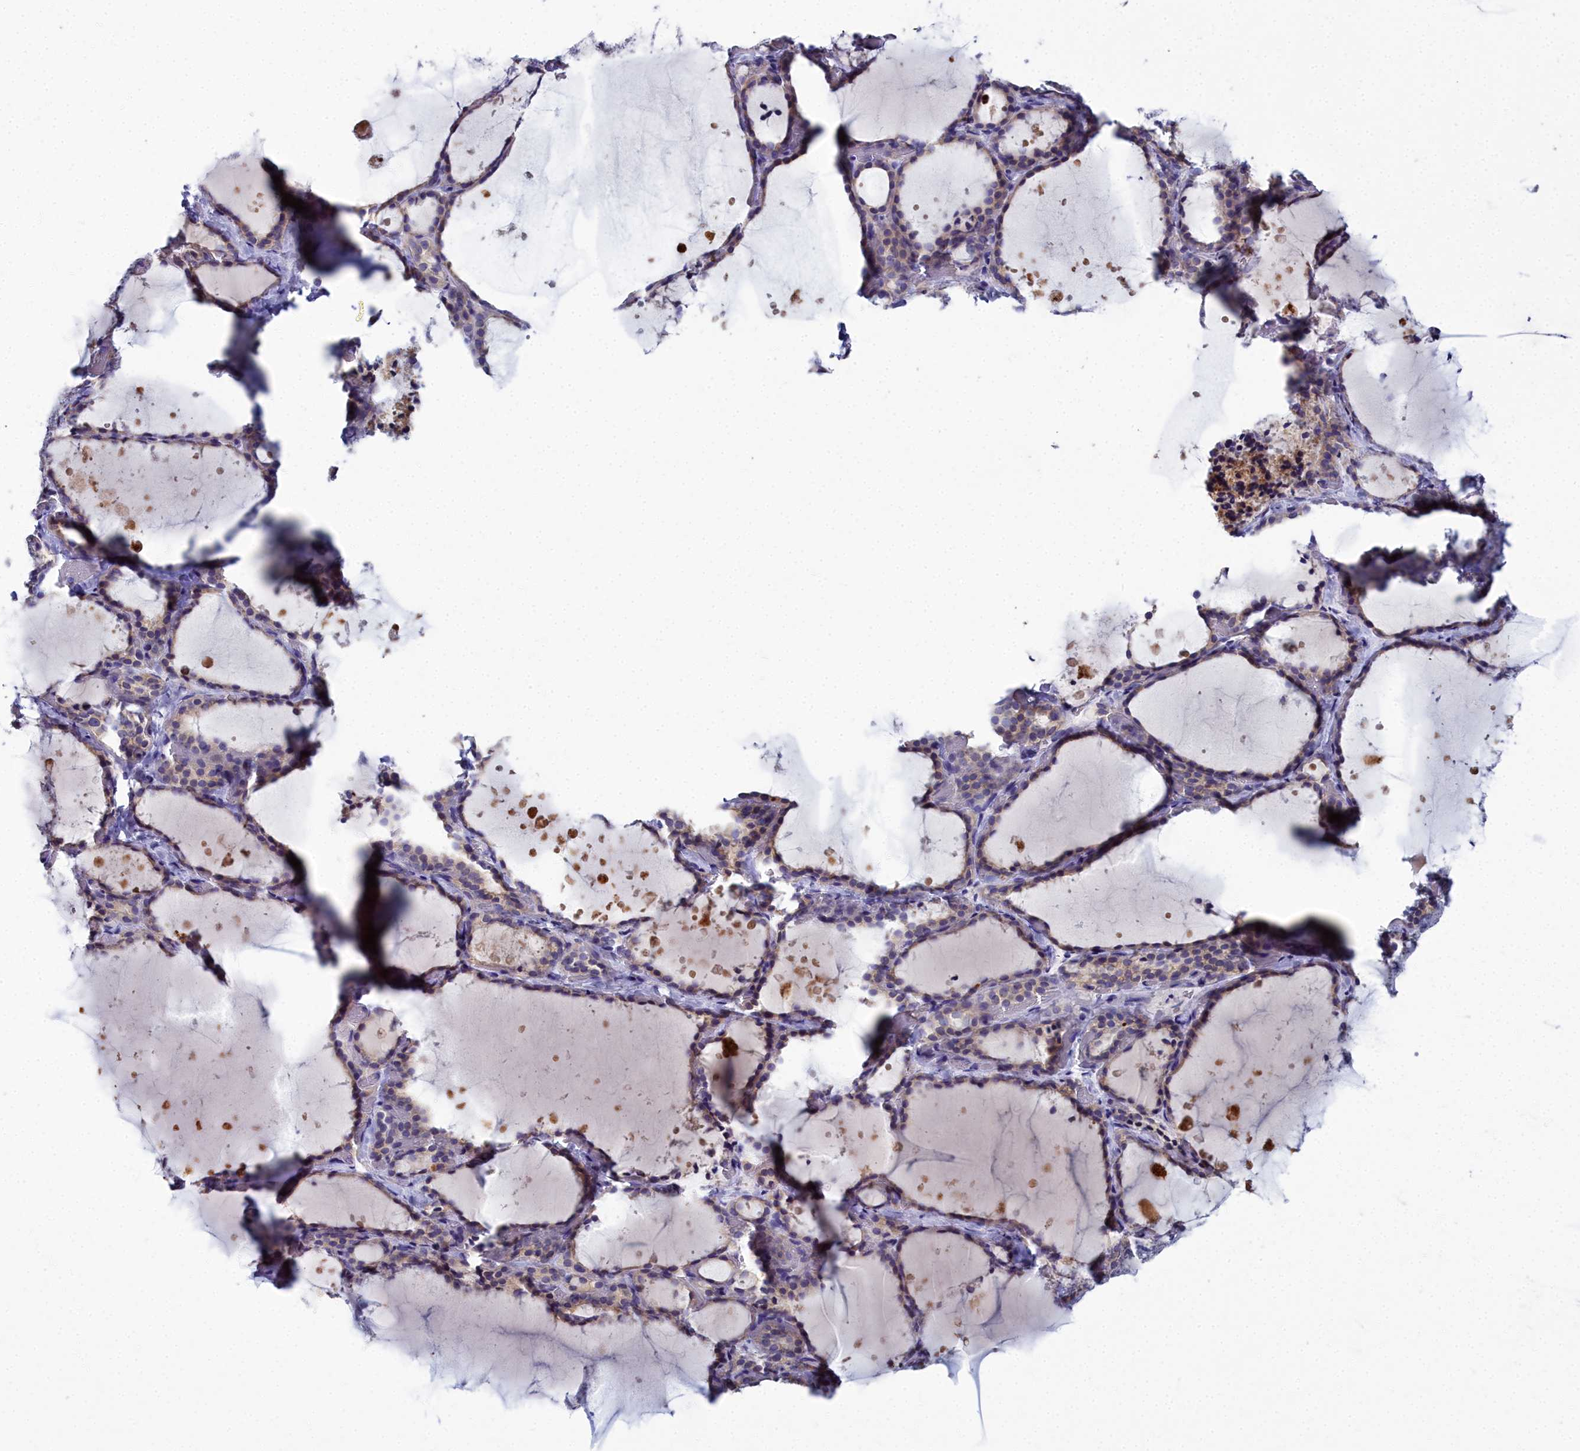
{"staining": {"intensity": "weak", "quantity": "25%-75%", "location": "cytoplasmic/membranous"}, "tissue": "thyroid gland", "cell_type": "Glandular cells", "image_type": "normal", "snomed": [{"axis": "morphology", "description": "Normal tissue, NOS"}, {"axis": "topography", "description": "Thyroid gland"}], "caption": "Protein analysis of normal thyroid gland shows weak cytoplasmic/membranous positivity in about 25%-75% of glandular cells.", "gene": "ELAPOR2", "patient": {"sex": "female", "age": 44}}